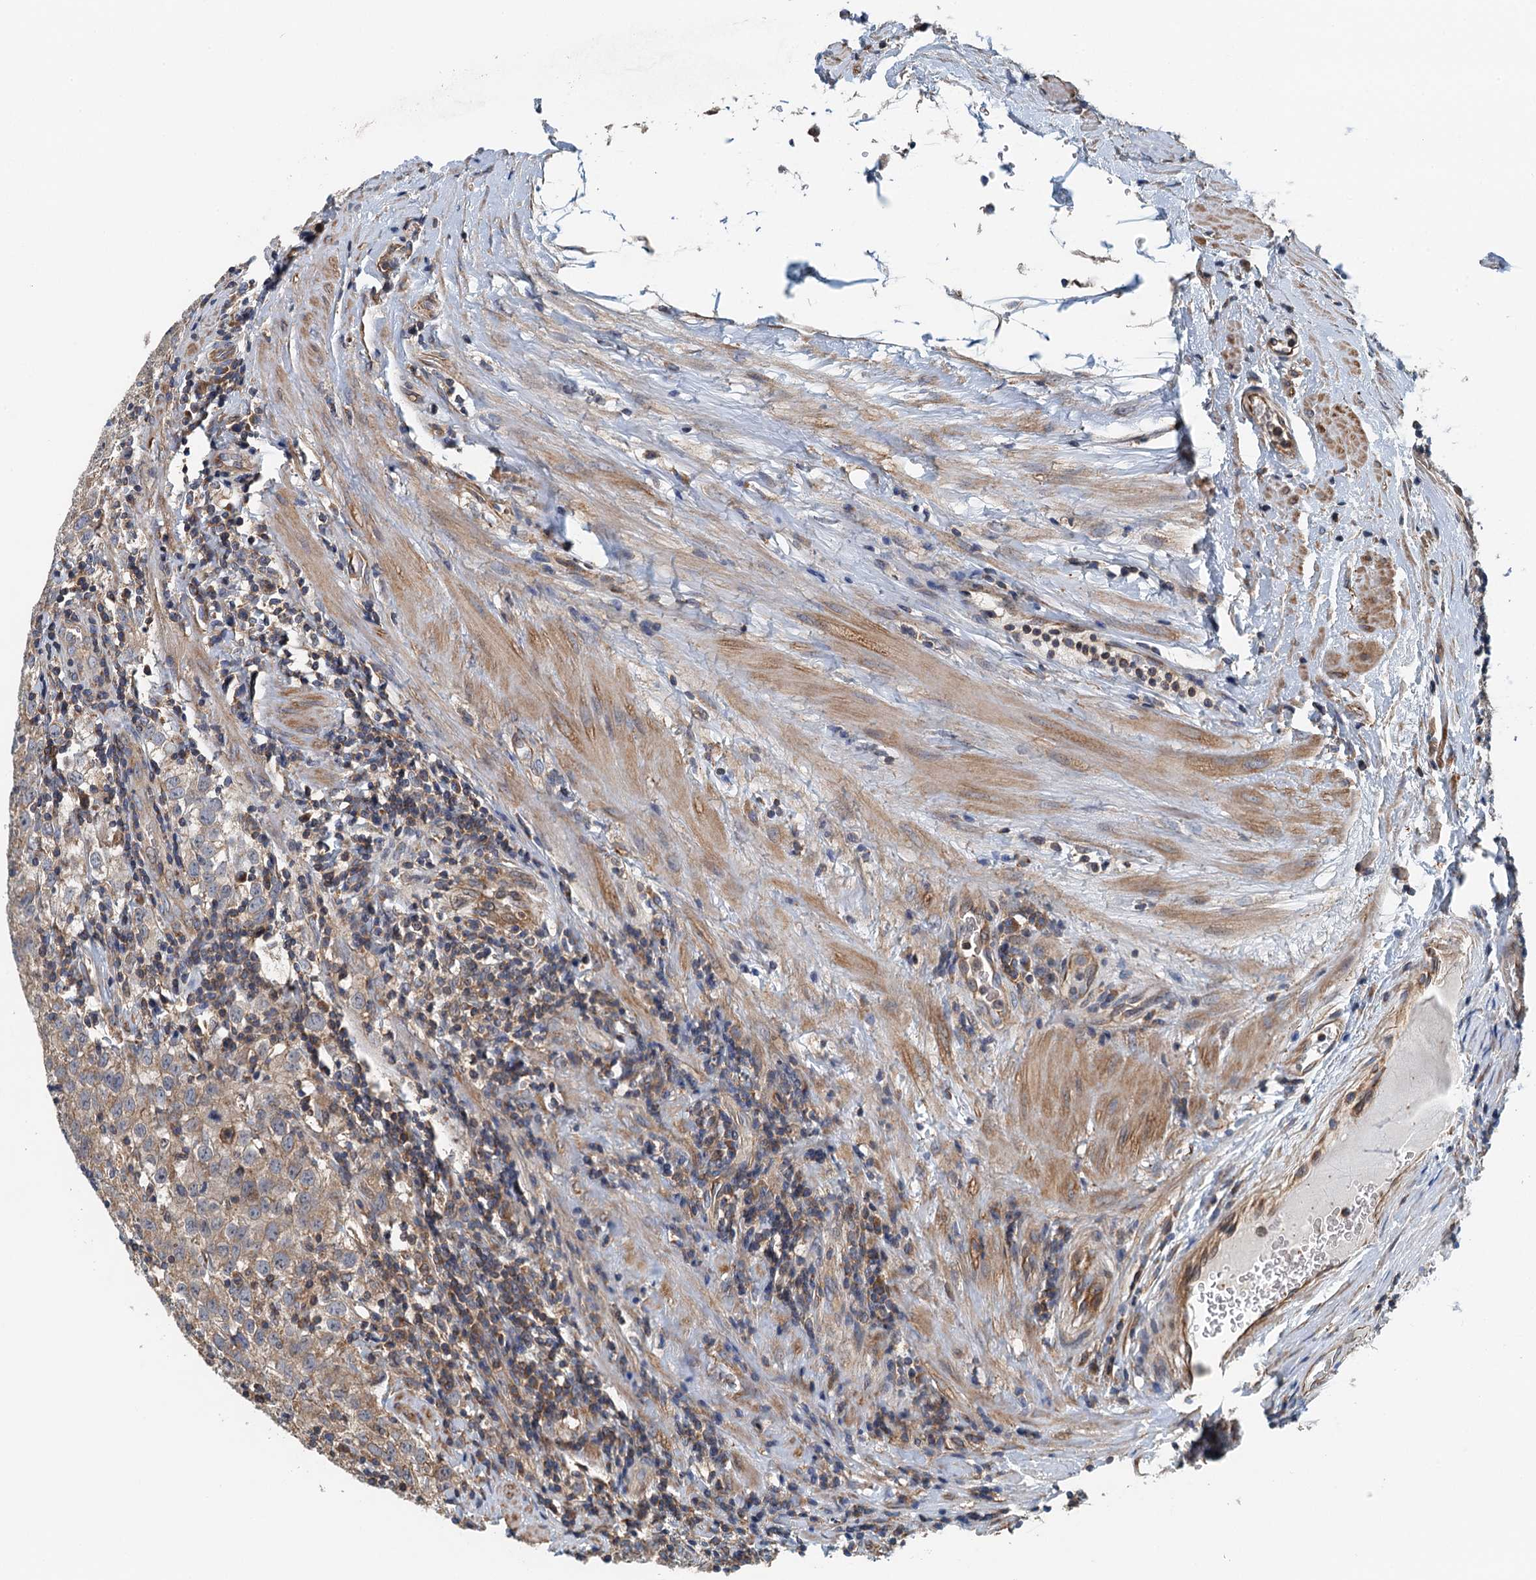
{"staining": {"intensity": "moderate", "quantity": "<25%", "location": "cytoplasmic/membranous"}, "tissue": "testis cancer", "cell_type": "Tumor cells", "image_type": "cancer", "snomed": [{"axis": "morphology", "description": "Seminoma, NOS"}, {"axis": "morphology", "description": "Carcinoma, Embryonal, NOS"}, {"axis": "topography", "description": "Testis"}], "caption": "Tumor cells display low levels of moderate cytoplasmic/membranous positivity in about <25% of cells in testis cancer.", "gene": "PPP1R14D", "patient": {"sex": "male", "age": 43}}